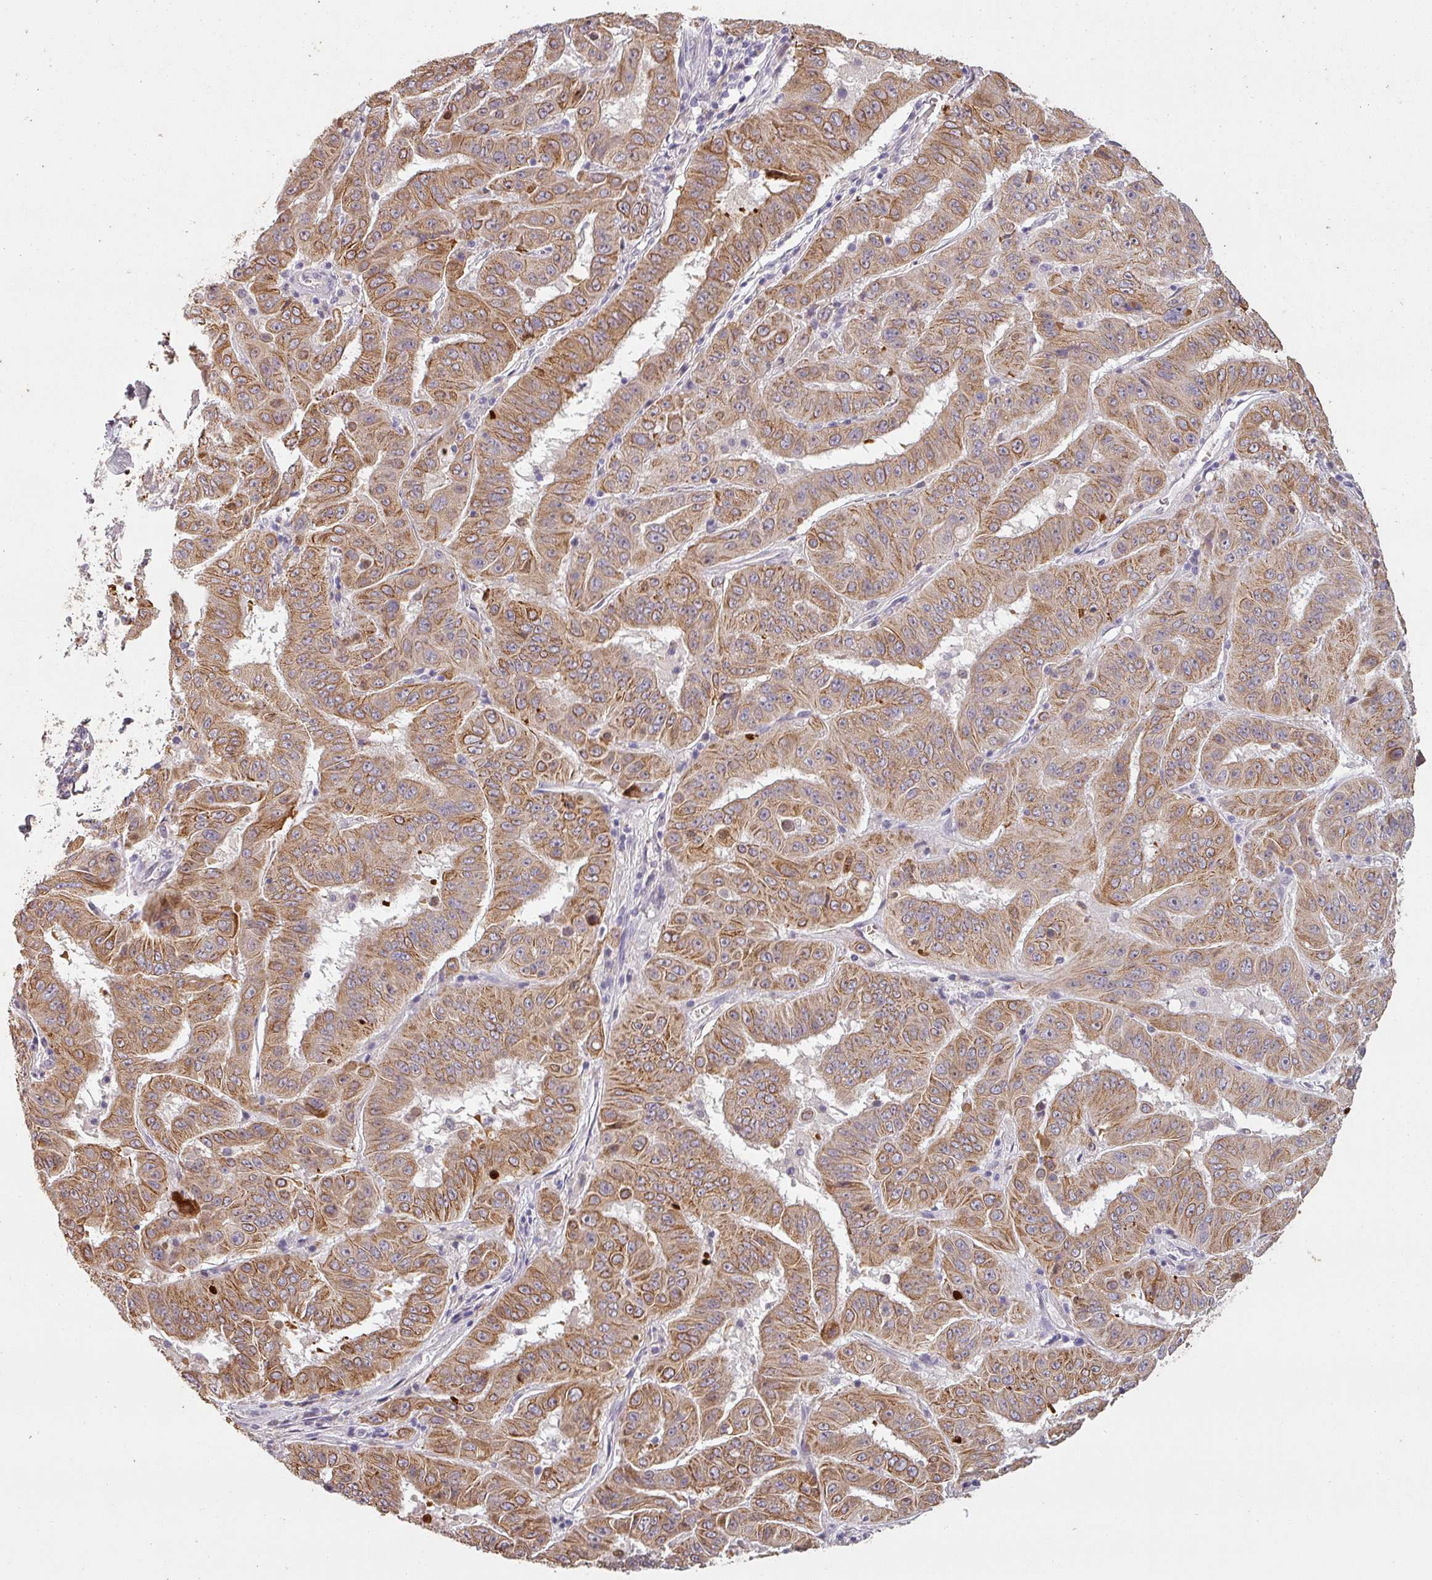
{"staining": {"intensity": "moderate", "quantity": ">75%", "location": "cytoplasmic/membranous"}, "tissue": "pancreatic cancer", "cell_type": "Tumor cells", "image_type": "cancer", "snomed": [{"axis": "morphology", "description": "Adenocarcinoma, NOS"}, {"axis": "topography", "description": "Pancreas"}], "caption": "Human adenocarcinoma (pancreatic) stained with a protein marker exhibits moderate staining in tumor cells.", "gene": "LYPLA1", "patient": {"sex": "male", "age": 63}}